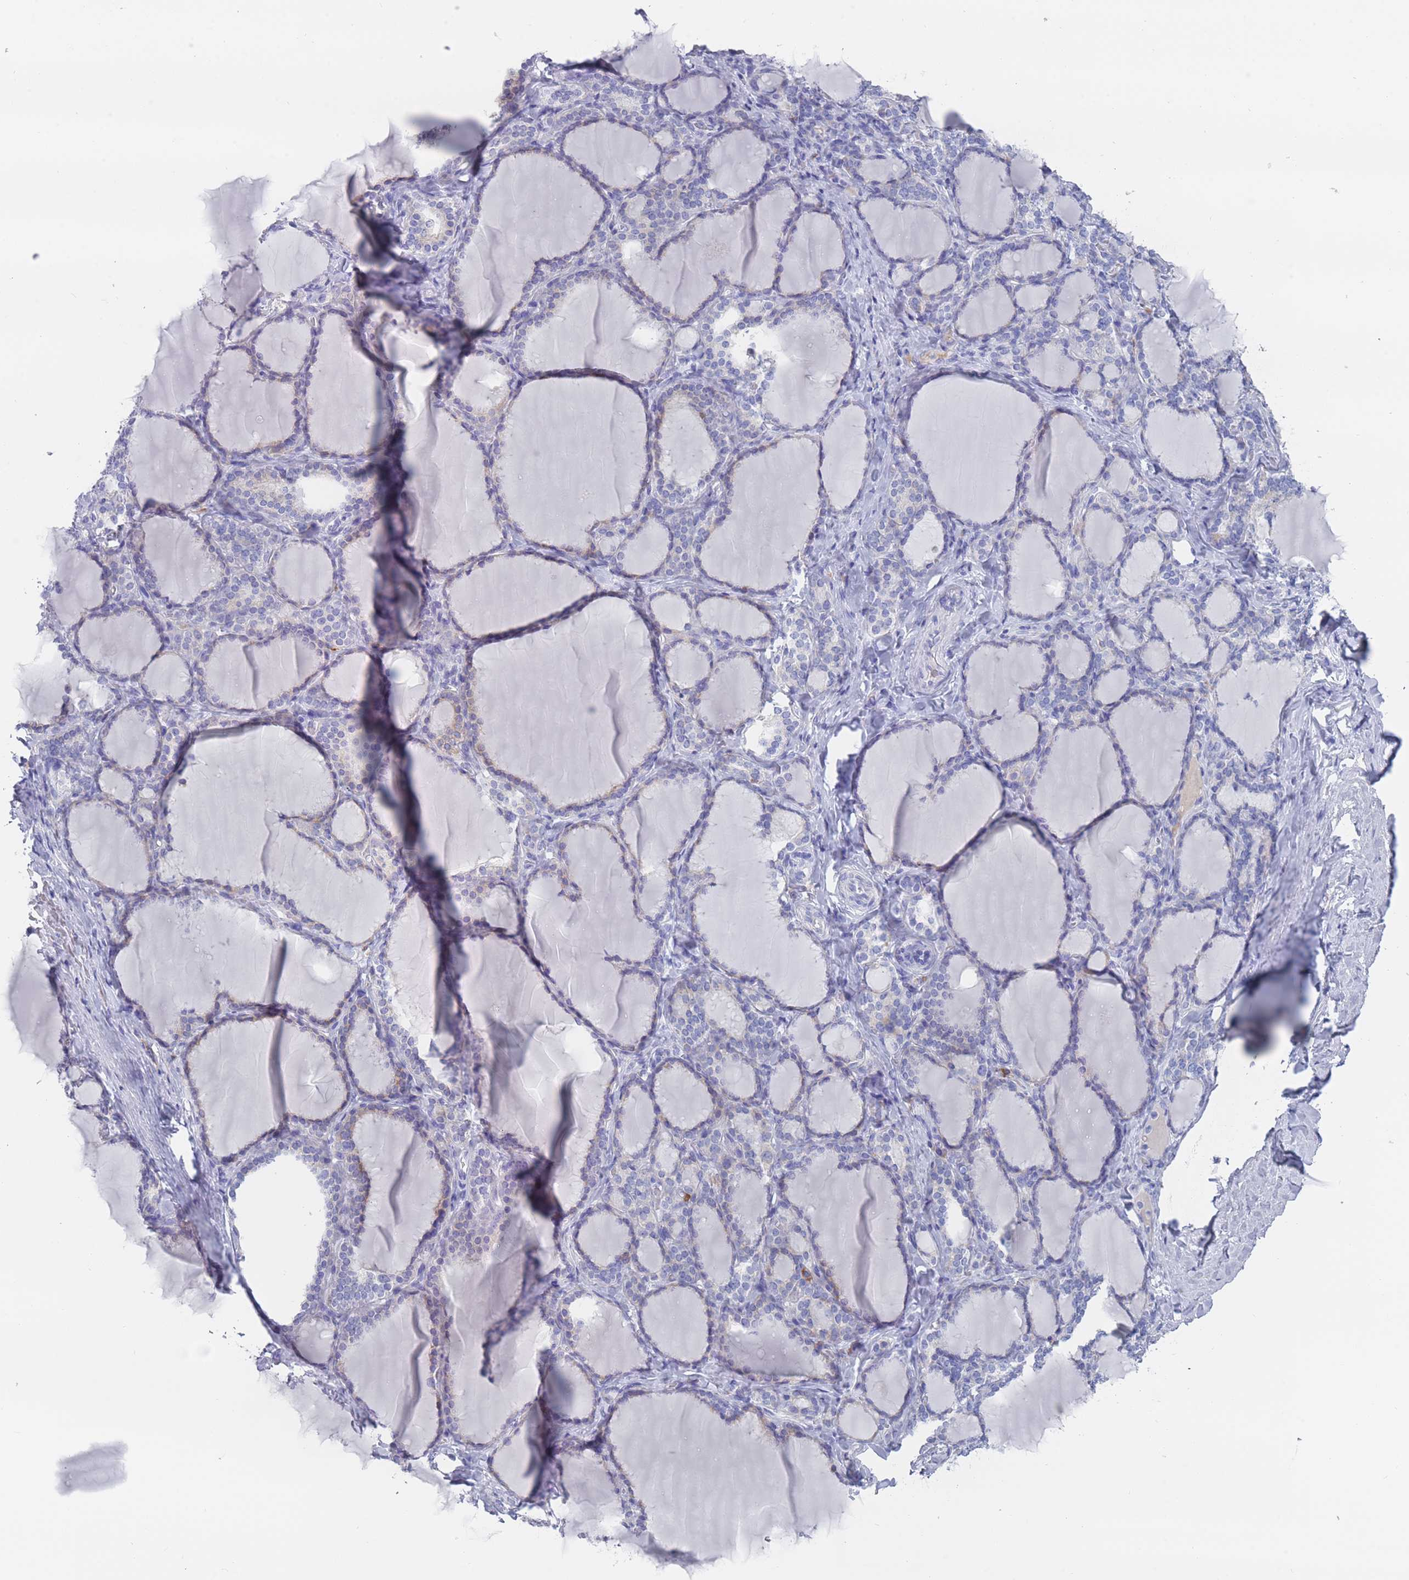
{"staining": {"intensity": "weak", "quantity": "<25%", "location": "cytoplasmic/membranous"}, "tissue": "thyroid gland", "cell_type": "Glandular cells", "image_type": "normal", "snomed": [{"axis": "morphology", "description": "Normal tissue, NOS"}, {"axis": "topography", "description": "Thyroid gland"}], "caption": "An IHC image of normal thyroid gland is shown. There is no staining in glandular cells of thyroid gland.", "gene": "ST8SIA5", "patient": {"sex": "female", "age": 31}}